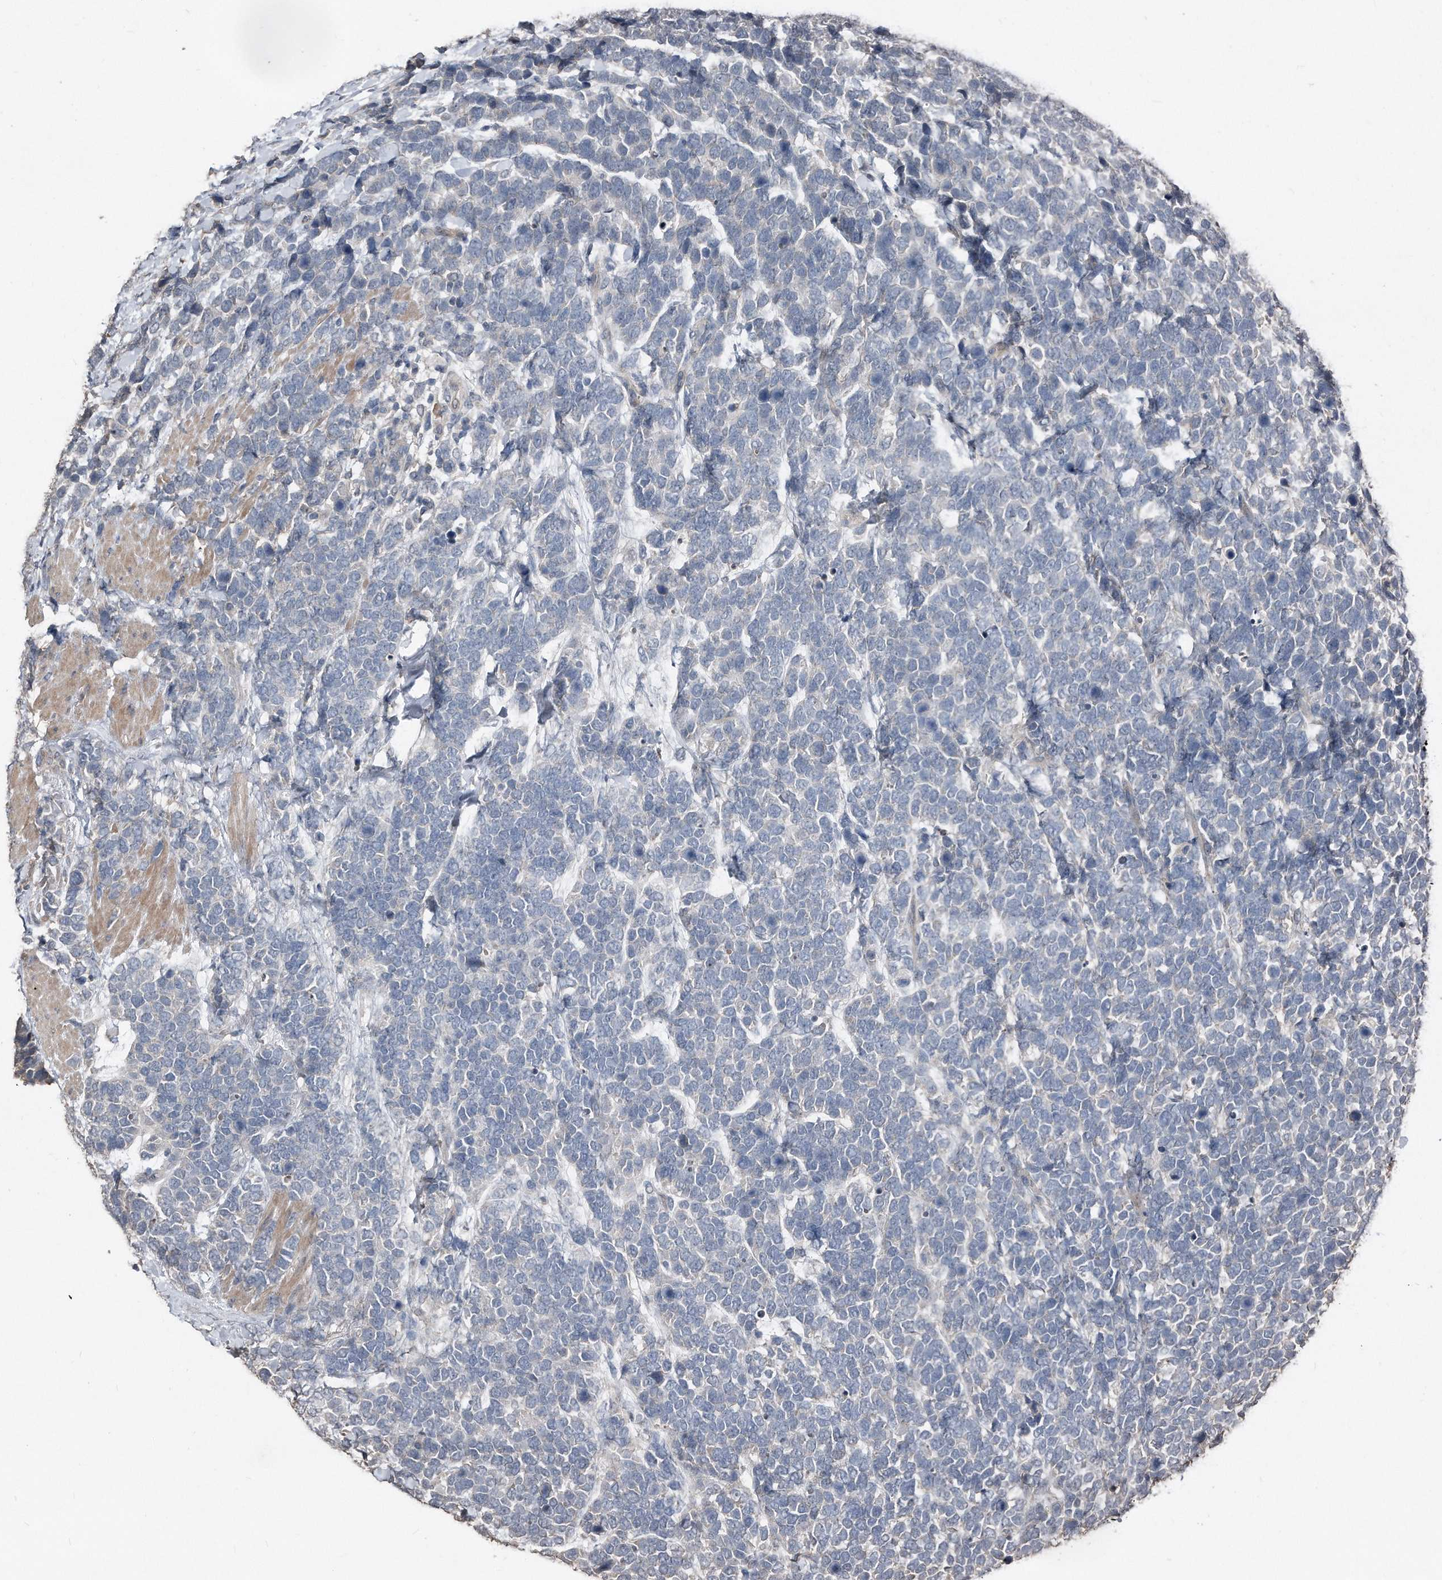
{"staining": {"intensity": "negative", "quantity": "none", "location": "none"}, "tissue": "urothelial cancer", "cell_type": "Tumor cells", "image_type": "cancer", "snomed": [{"axis": "morphology", "description": "Urothelial carcinoma, High grade"}, {"axis": "topography", "description": "Urinary bladder"}], "caption": "Immunohistochemical staining of human urothelial cancer shows no significant staining in tumor cells.", "gene": "ANKRD10", "patient": {"sex": "female", "age": 82}}